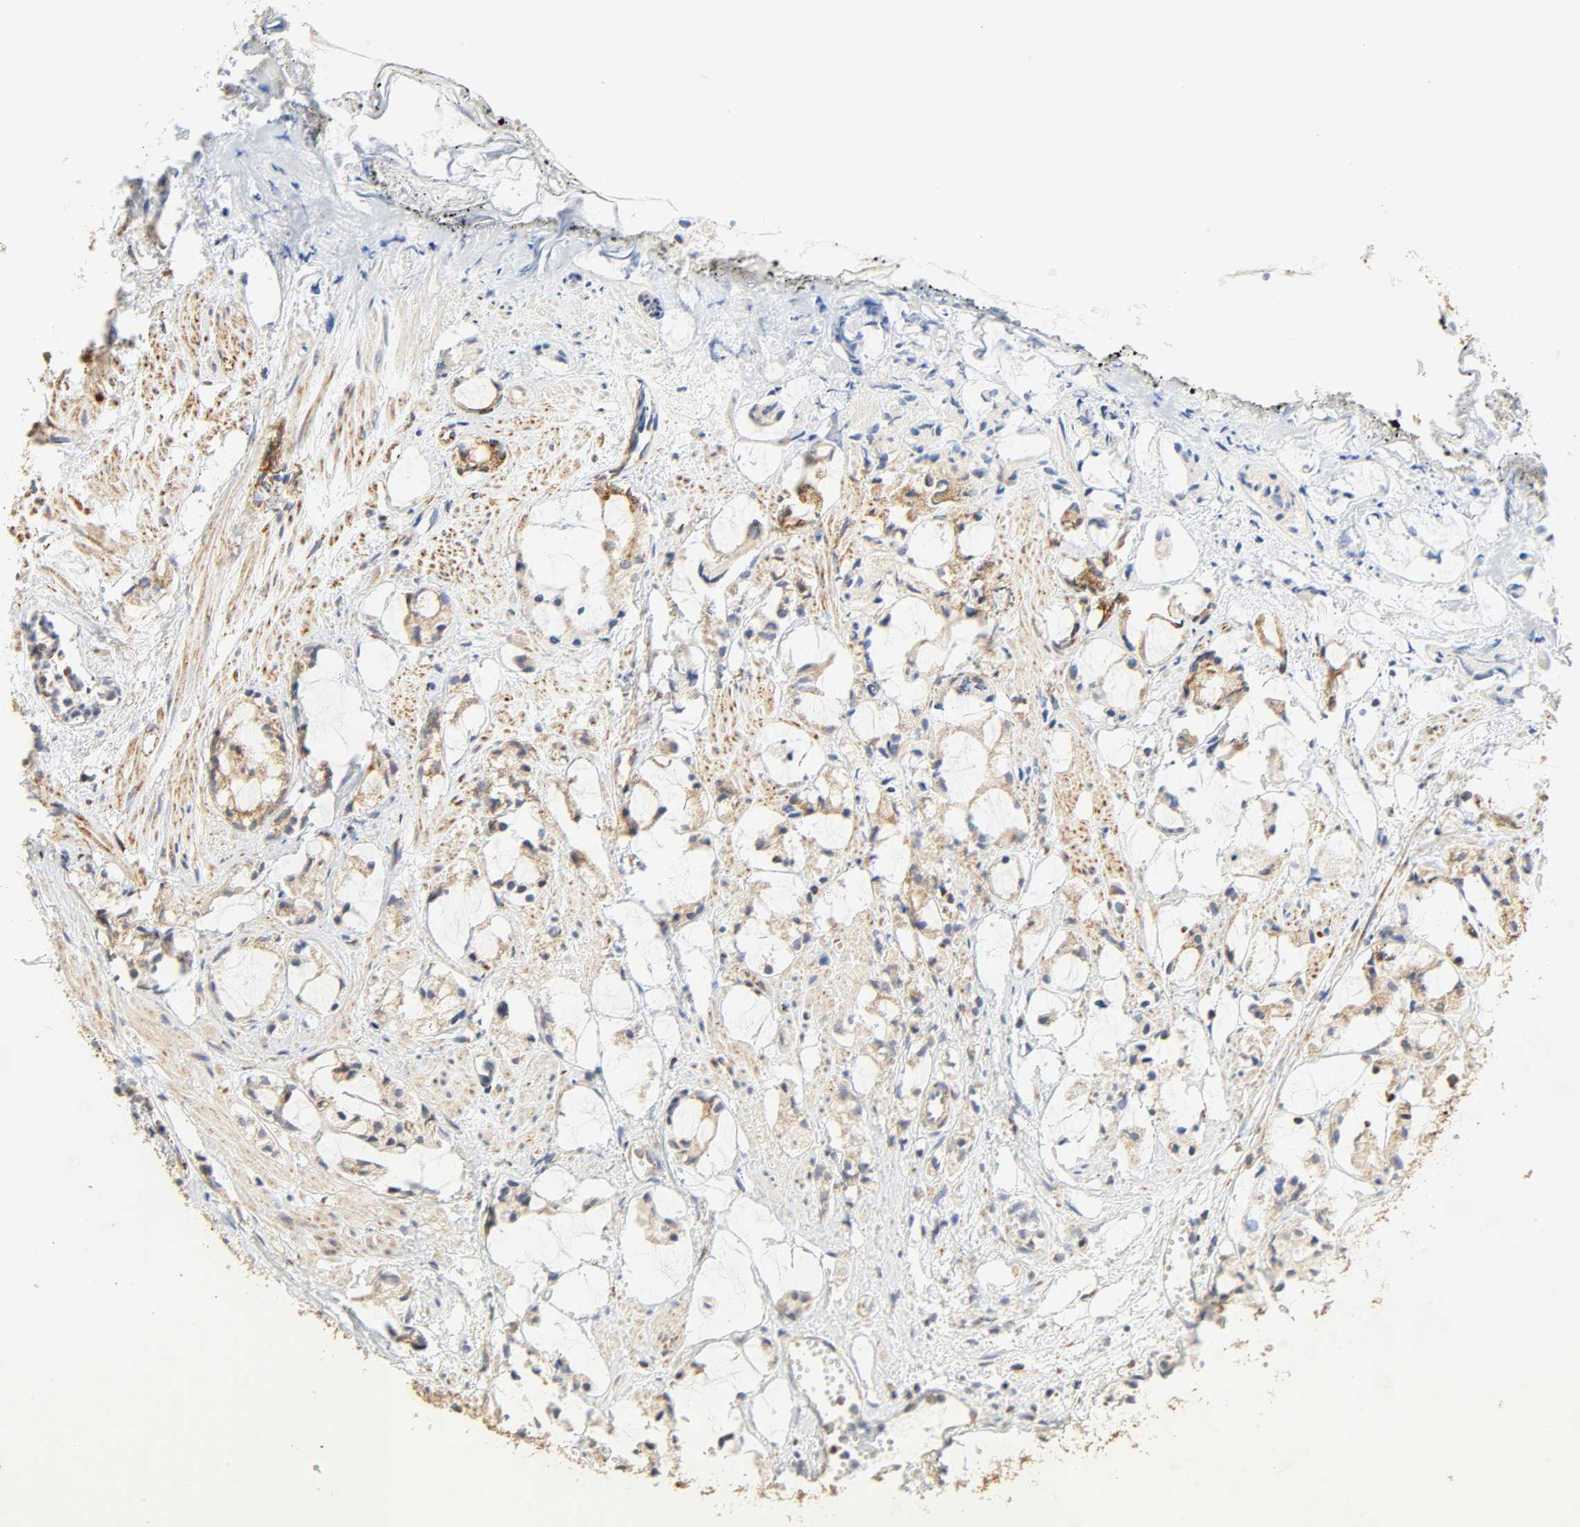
{"staining": {"intensity": "moderate", "quantity": ">75%", "location": "cytoplasmic/membranous"}, "tissue": "prostate cancer", "cell_type": "Tumor cells", "image_type": "cancer", "snomed": [{"axis": "morphology", "description": "Adenocarcinoma, High grade"}, {"axis": "topography", "description": "Prostate"}], "caption": "Immunohistochemical staining of prostate cancer (adenocarcinoma (high-grade)) demonstrates medium levels of moderate cytoplasmic/membranous positivity in approximately >75% of tumor cells.", "gene": "ZMAT5", "patient": {"sex": "male", "age": 85}}